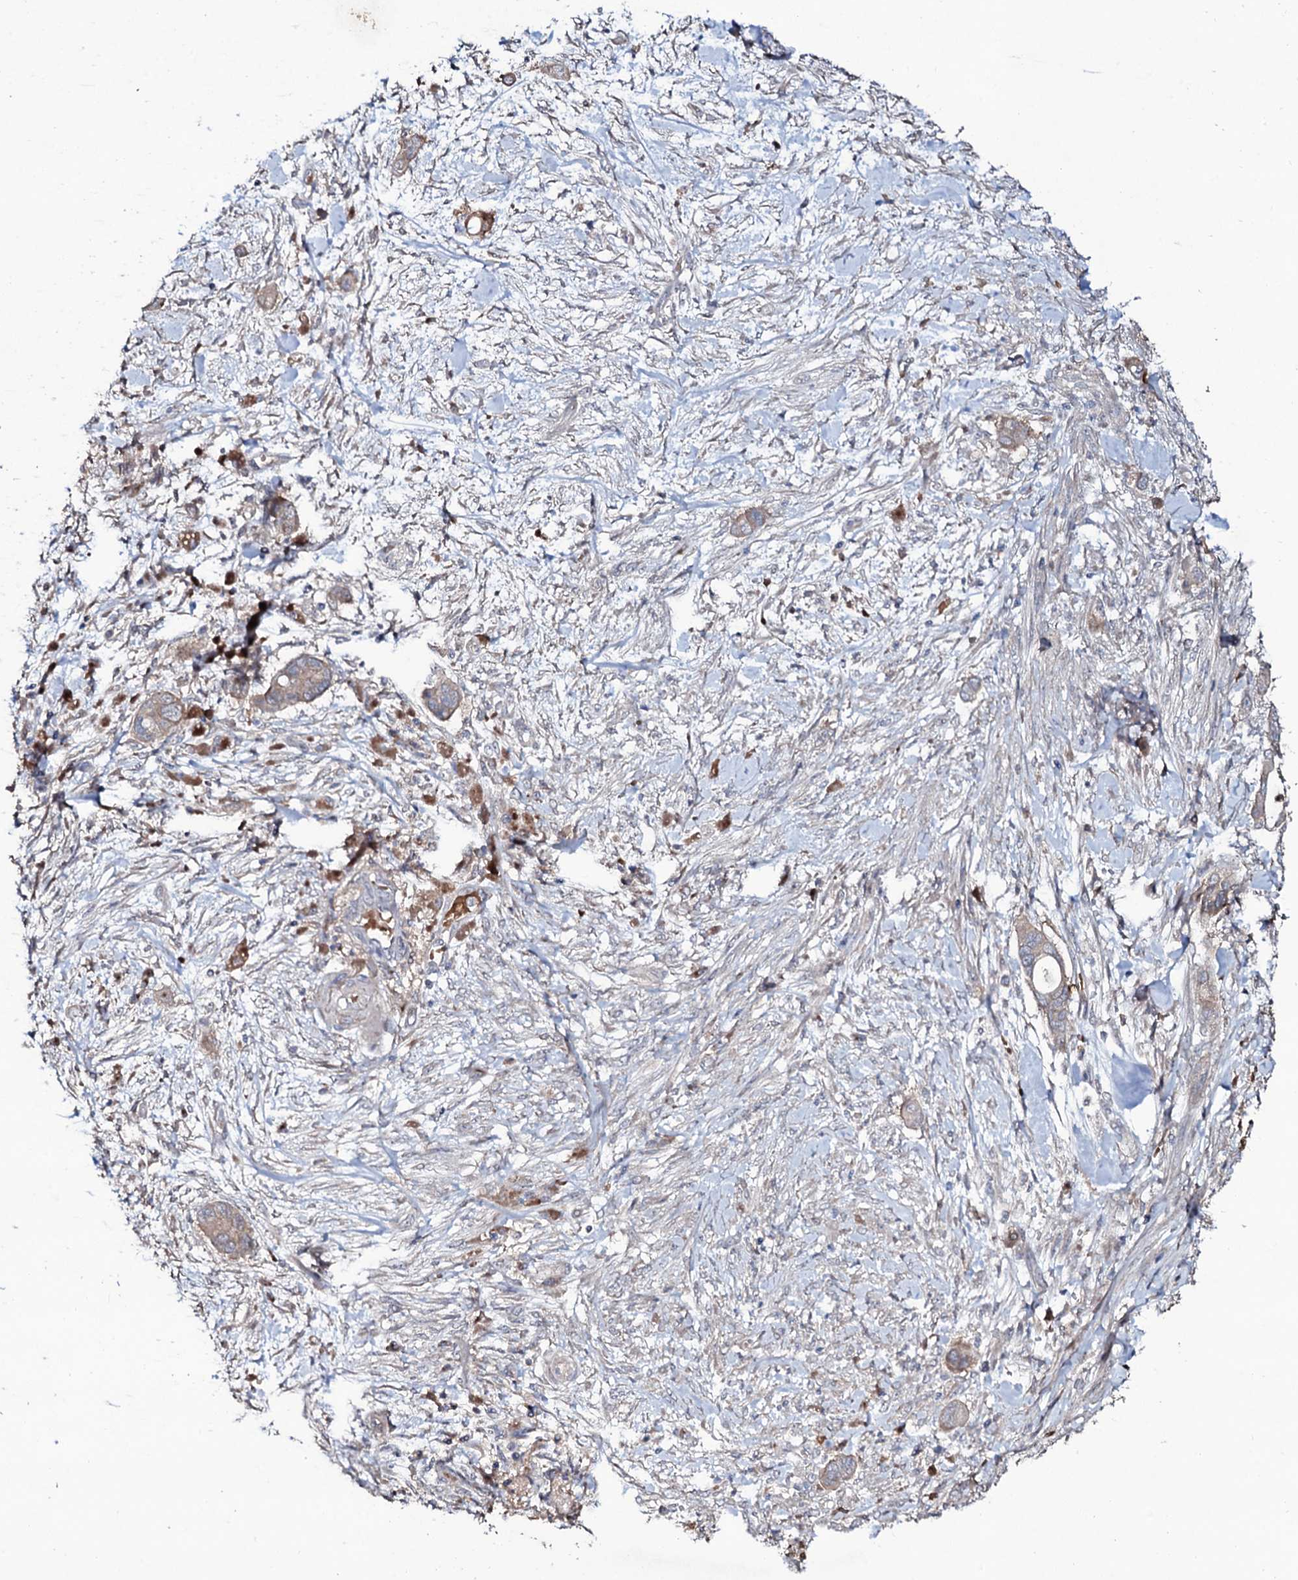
{"staining": {"intensity": "weak", "quantity": "<25%", "location": "cytoplasmic/membranous"}, "tissue": "pancreatic cancer", "cell_type": "Tumor cells", "image_type": "cancer", "snomed": [{"axis": "morphology", "description": "Adenocarcinoma, NOS"}, {"axis": "topography", "description": "Pancreas"}], "caption": "IHC of pancreatic cancer (adenocarcinoma) exhibits no staining in tumor cells.", "gene": "COG6", "patient": {"sex": "male", "age": 68}}